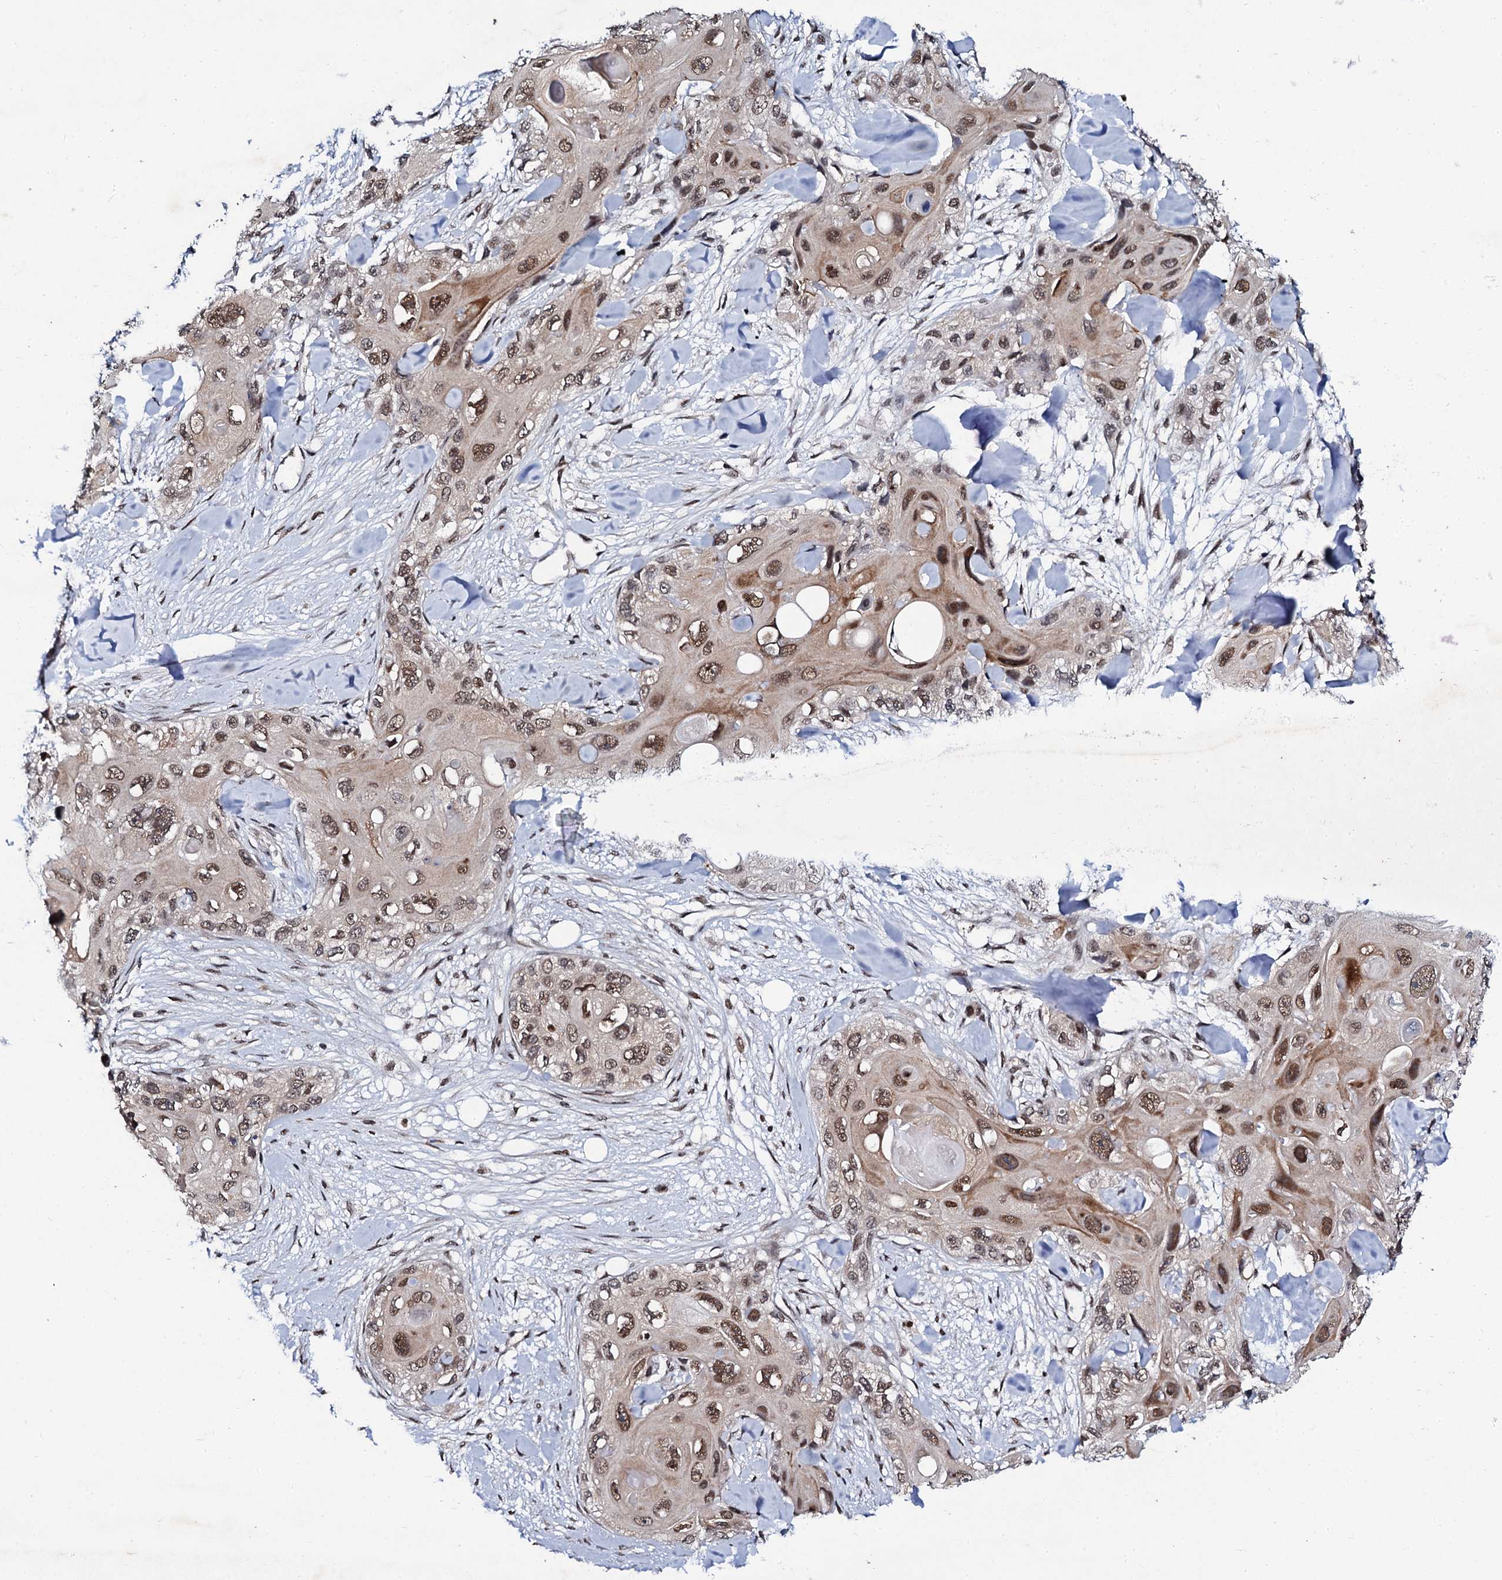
{"staining": {"intensity": "moderate", "quantity": ">75%", "location": "nuclear"}, "tissue": "skin cancer", "cell_type": "Tumor cells", "image_type": "cancer", "snomed": [{"axis": "morphology", "description": "Normal tissue, NOS"}, {"axis": "morphology", "description": "Squamous cell carcinoma, NOS"}, {"axis": "topography", "description": "Skin"}], "caption": "Protein expression analysis of human skin cancer reveals moderate nuclear positivity in about >75% of tumor cells.", "gene": "CSTF3", "patient": {"sex": "male", "age": 72}}